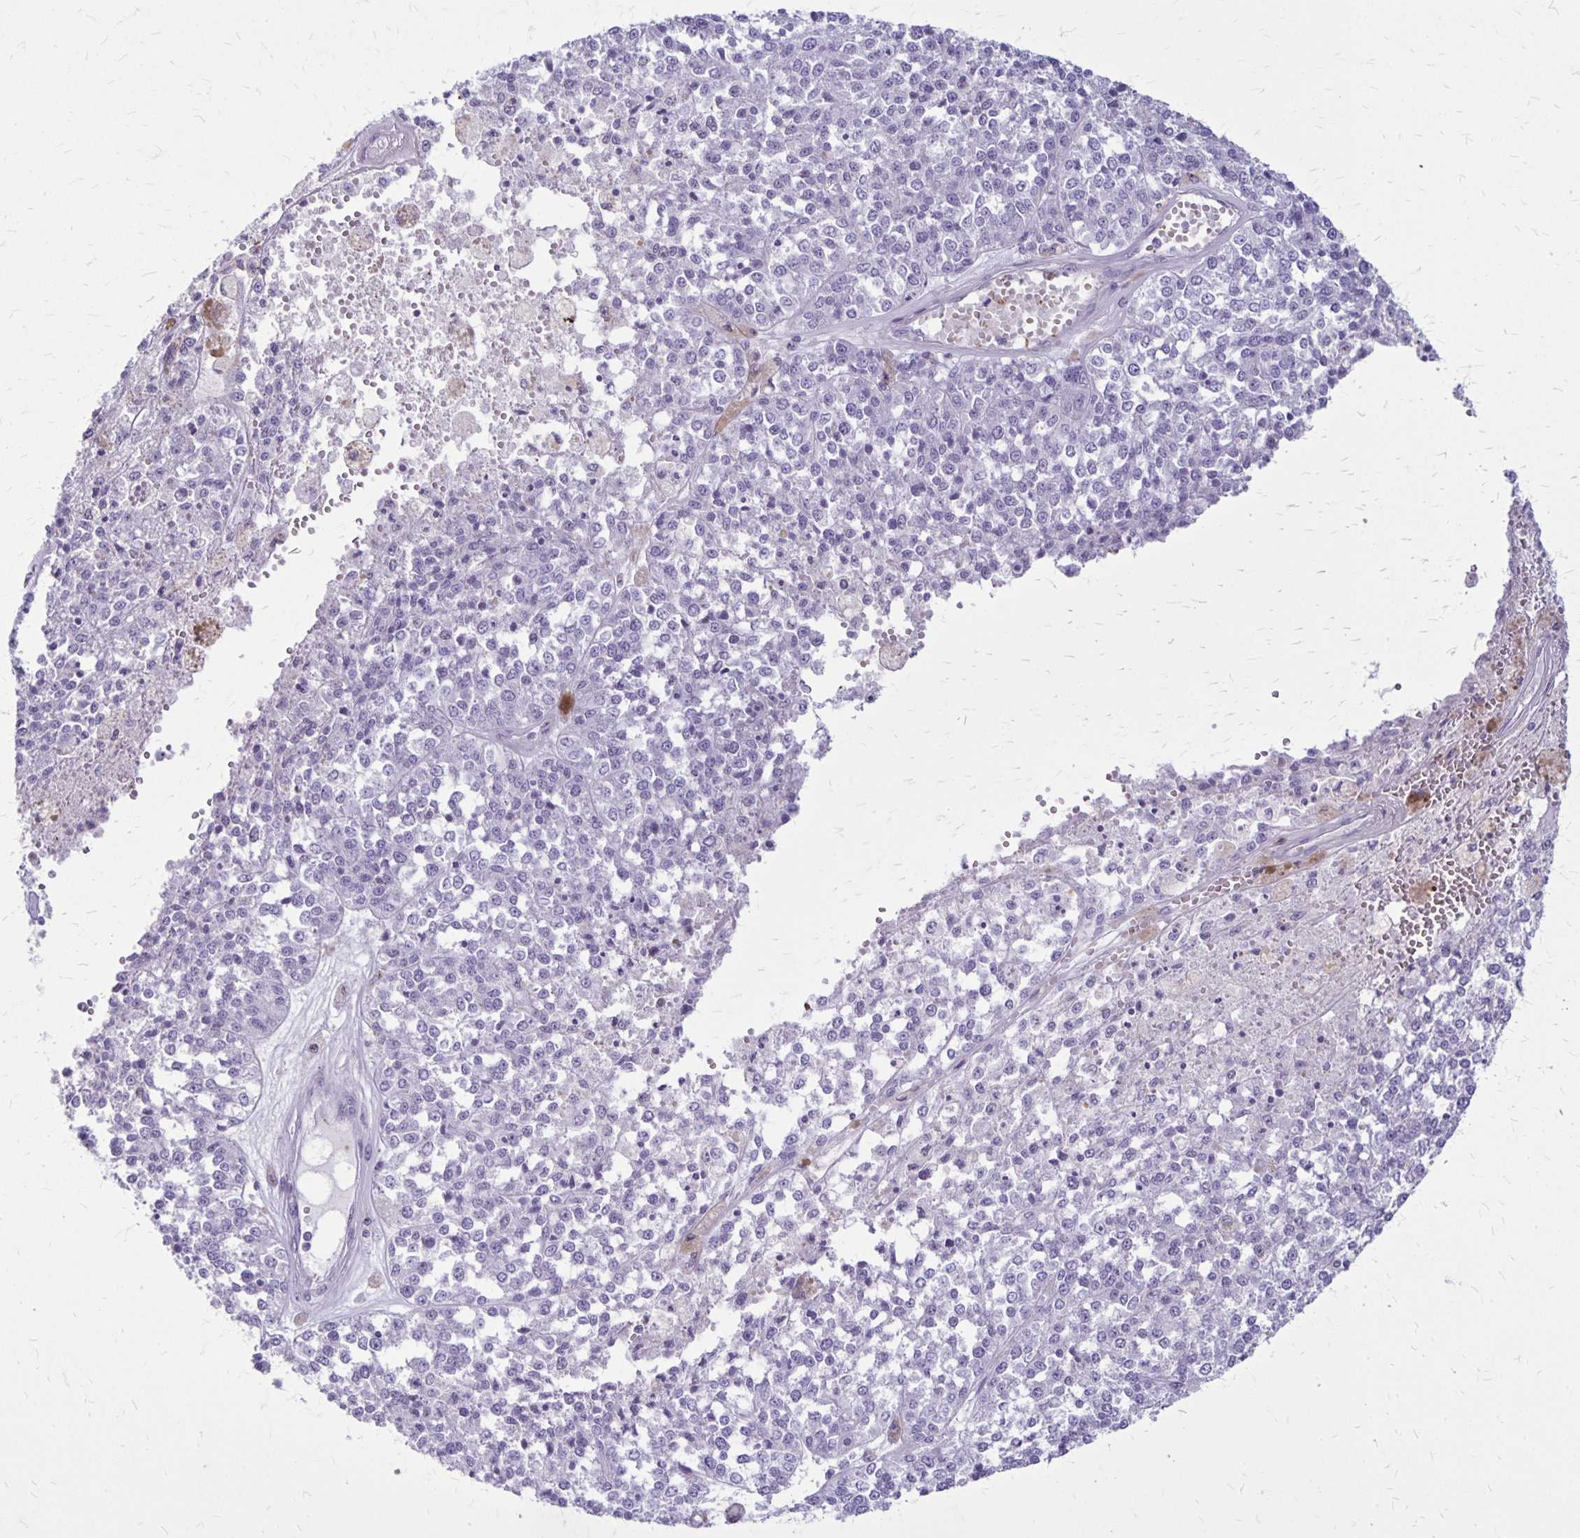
{"staining": {"intensity": "negative", "quantity": "none", "location": "none"}, "tissue": "melanoma", "cell_type": "Tumor cells", "image_type": "cancer", "snomed": [{"axis": "morphology", "description": "Malignant melanoma, Metastatic site"}, {"axis": "topography", "description": "Lymph node"}], "caption": "Tumor cells are negative for brown protein staining in melanoma.", "gene": "GP9", "patient": {"sex": "female", "age": 64}}